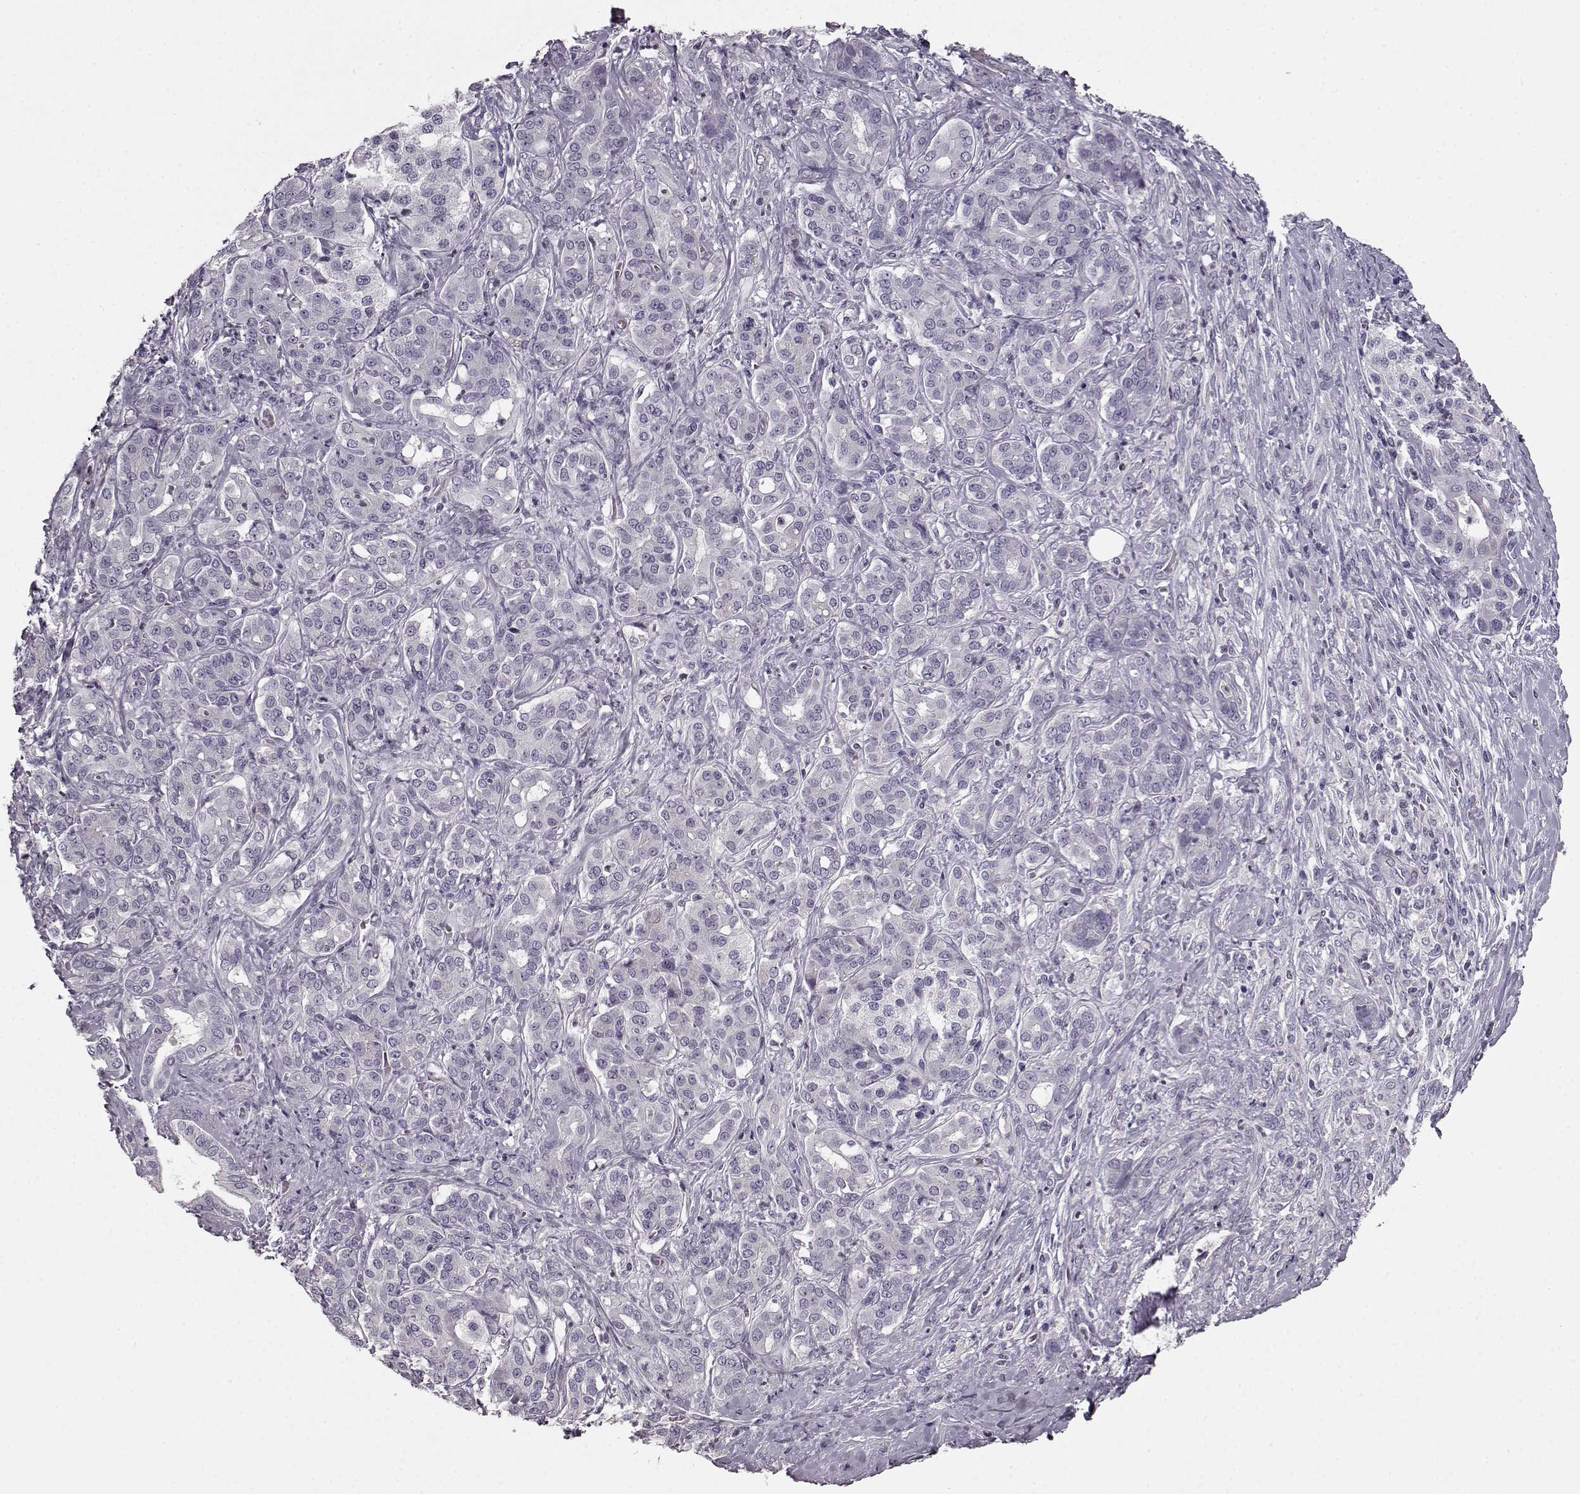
{"staining": {"intensity": "negative", "quantity": "none", "location": "none"}, "tissue": "pancreatic cancer", "cell_type": "Tumor cells", "image_type": "cancer", "snomed": [{"axis": "morphology", "description": "Normal tissue, NOS"}, {"axis": "morphology", "description": "Inflammation, NOS"}, {"axis": "morphology", "description": "Adenocarcinoma, NOS"}, {"axis": "topography", "description": "Pancreas"}], "caption": "This is a histopathology image of immunohistochemistry (IHC) staining of adenocarcinoma (pancreatic), which shows no positivity in tumor cells.", "gene": "RP1L1", "patient": {"sex": "male", "age": 57}}